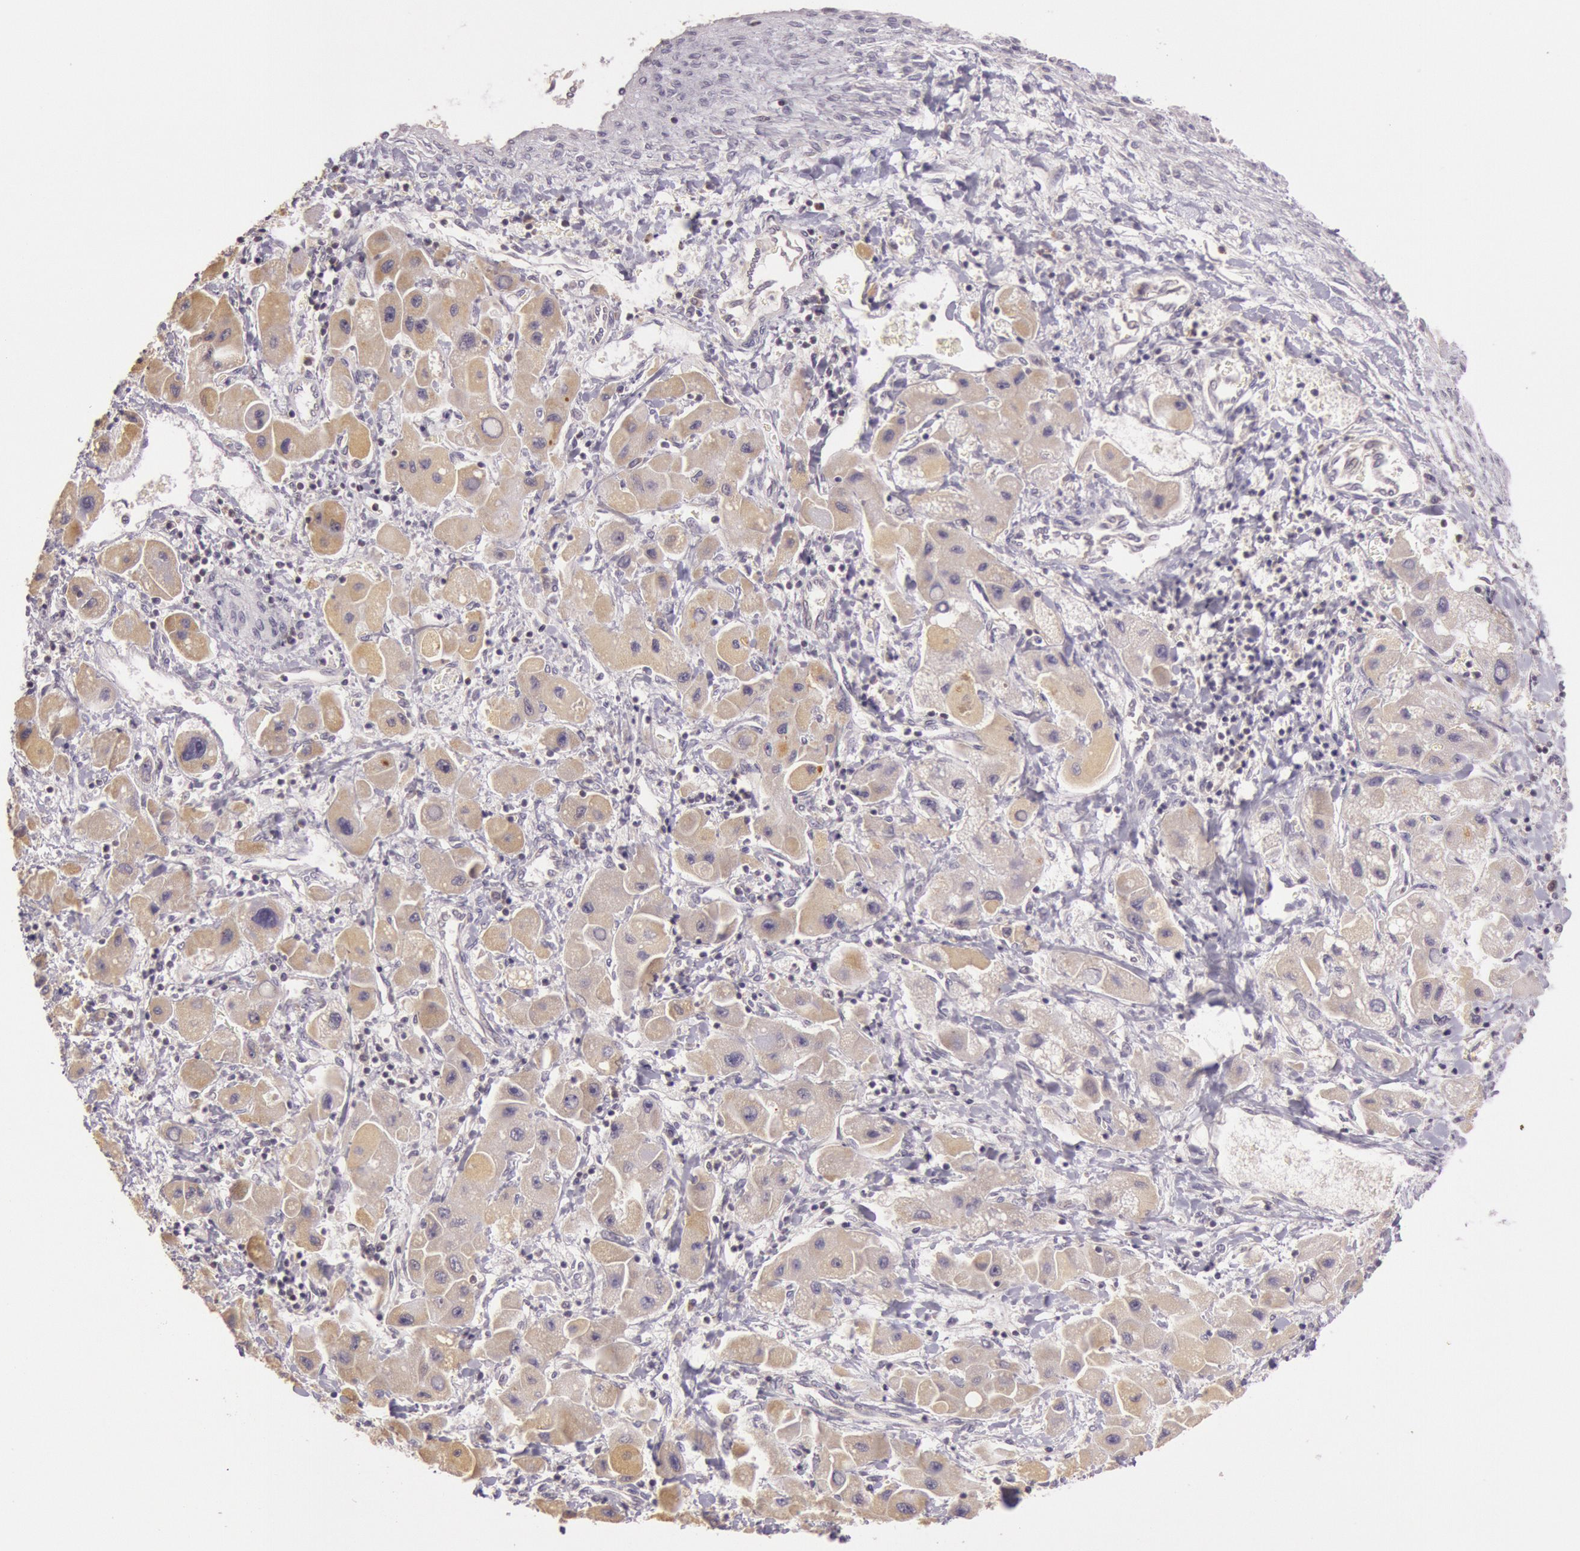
{"staining": {"intensity": "moderate", "quantity": ">75%", "location": "cytoplasmic/membranous"}, "tissue": "liver cancer", "cell_type": "Tumor cells", "image_type": "cancer", "snomed": [{"axis": "morphology", "description": "Carcinoma, Hepatocellular, NOS"}, {"axis": "topography", "description": "Liver"}], "caption": "Immunohistochemical staining of human liver cancer (hepatocellular carcinoma) reveals medium levels of moderate cytoplasmic/membranous protein expression in approximately >75% of tumor cells.", "gene": "CDK16", "patient": {"sex": "male", "age": 24}}